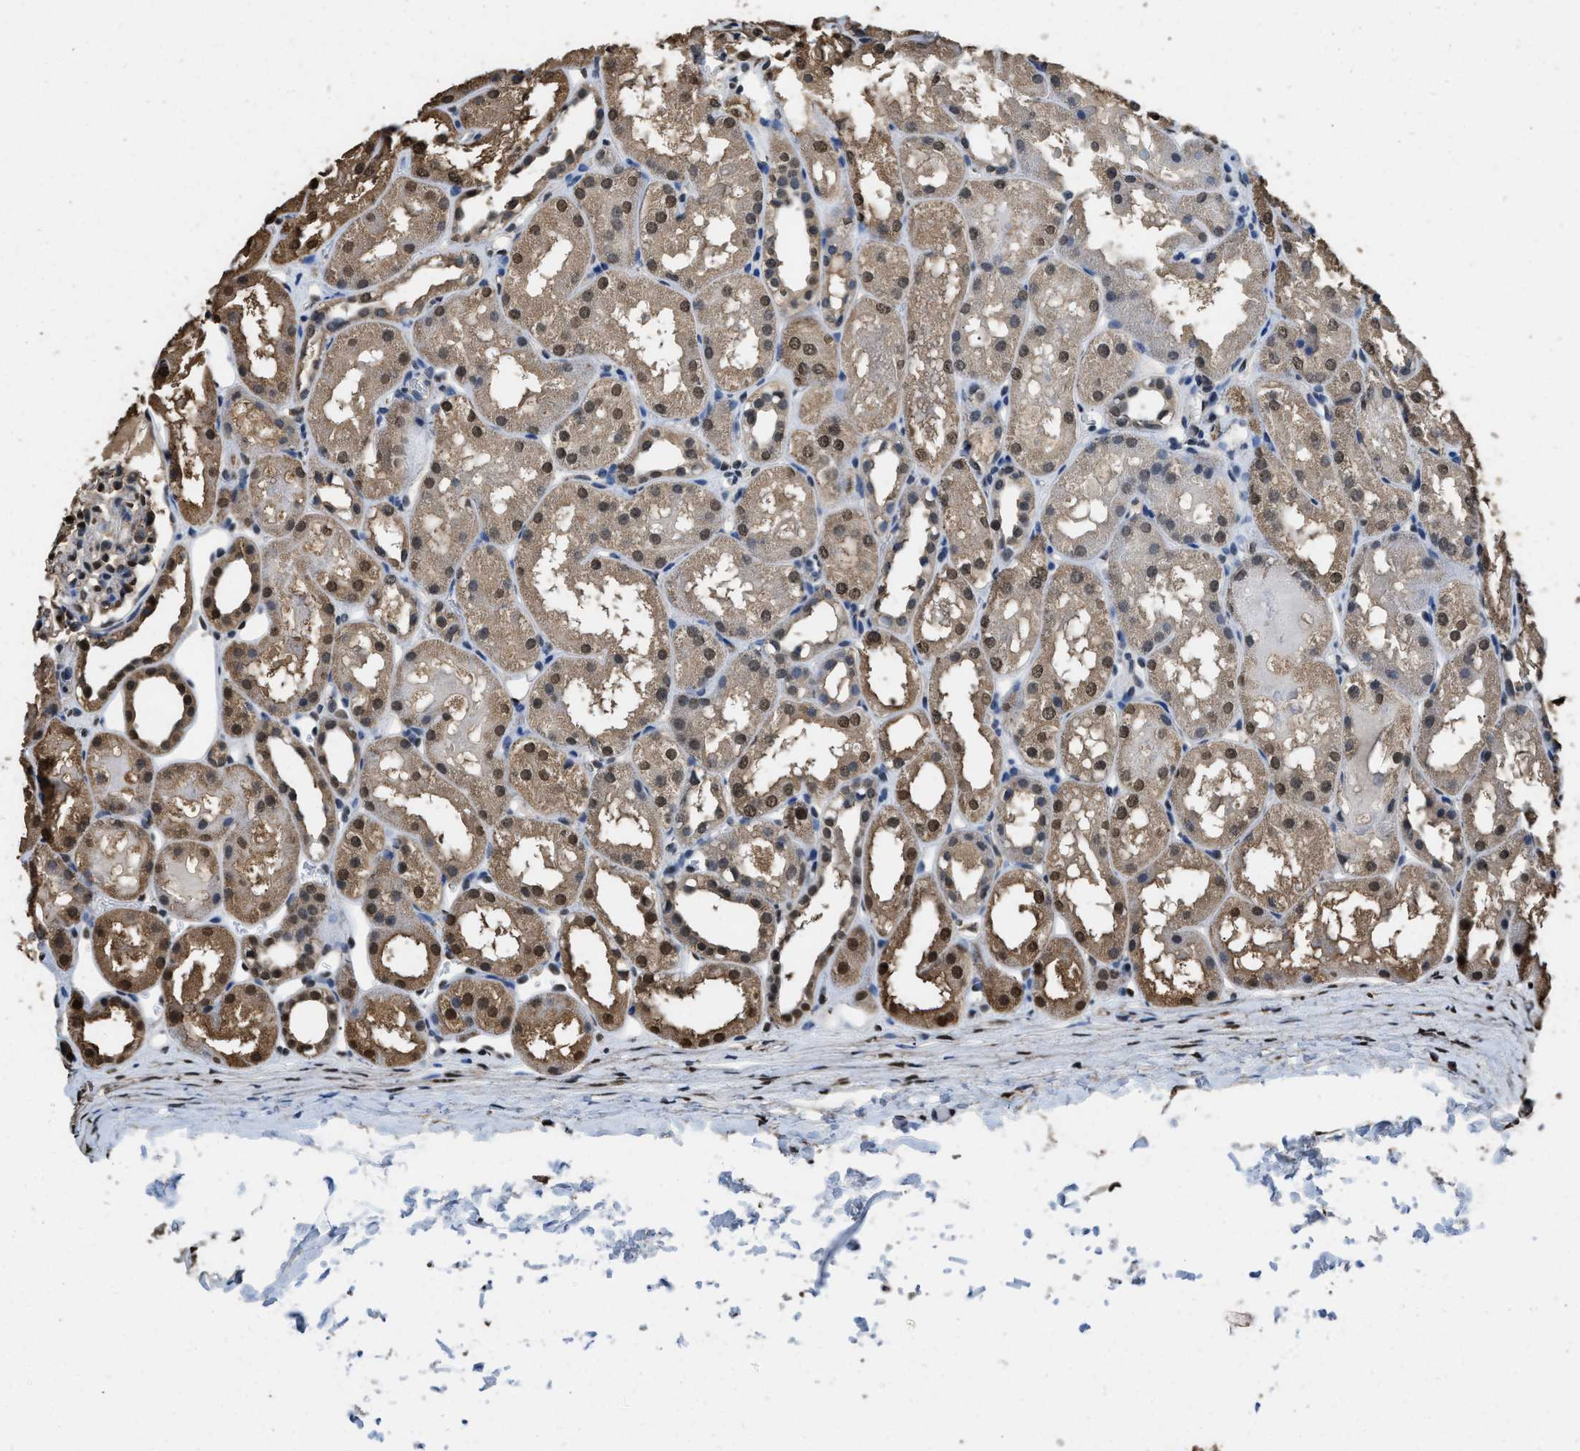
{"staining": {"intensity": "moderate", "quantity": "<25%", "location": "nuclear"}, "tissue": "kidney", "cell_type": "Cells in glomeruli", "image_type": "normal", "snomed": [{"axis": "morphology", "description": "Normal tissue, NOS"}, {"axis": "topography", "description": "Kidney"}, {"axis": "topography", "description": "Urinary bladder"}], "caption": "Cells in glomeruli display moderate nuclear positivity in approximately <25% of cells in benign kidney.", "gene": "GAPDH", "patient": {"sex": "male", "age": 16}}